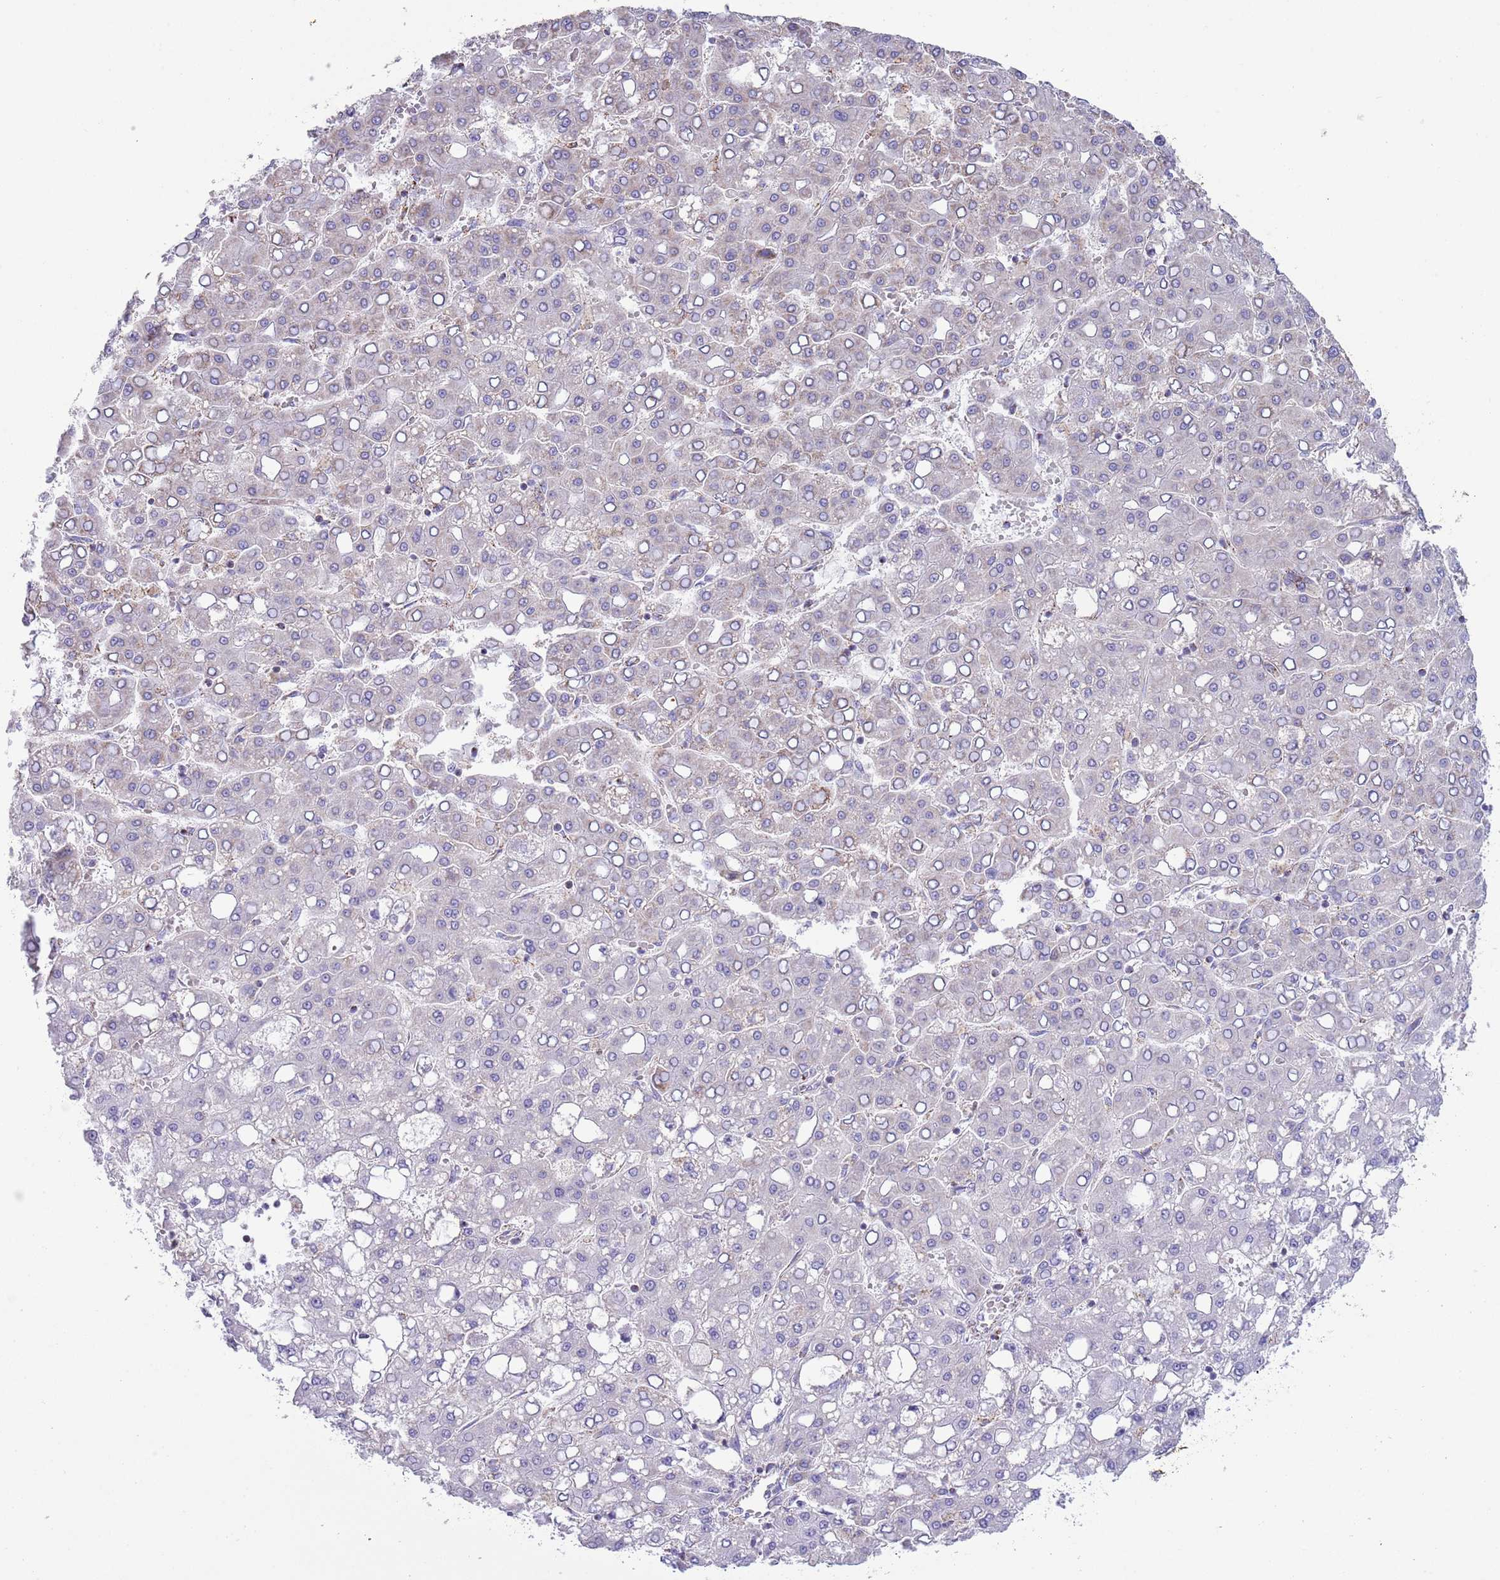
{"staining": {"intensity": "weak", "quantity": "<25%", "location": "cytoplasmic/membranous"}, "tissue": "liver cancer", "cell_type": "Tumor cells", "image_type": "cancer", "snomed": [{"axis": "morphology", "description": "Carcinoma, Hepatocellular, NOS"}, {"axis": "topography", "description": "Liver"}], "caption": "Immunohistochemistry histopathology image of human liver cancer stained for a protein (brown), which displays no expression in tumor cells.", "gene": "ATP6V1B1", "patient": {"sex": "male", "age": 65}}